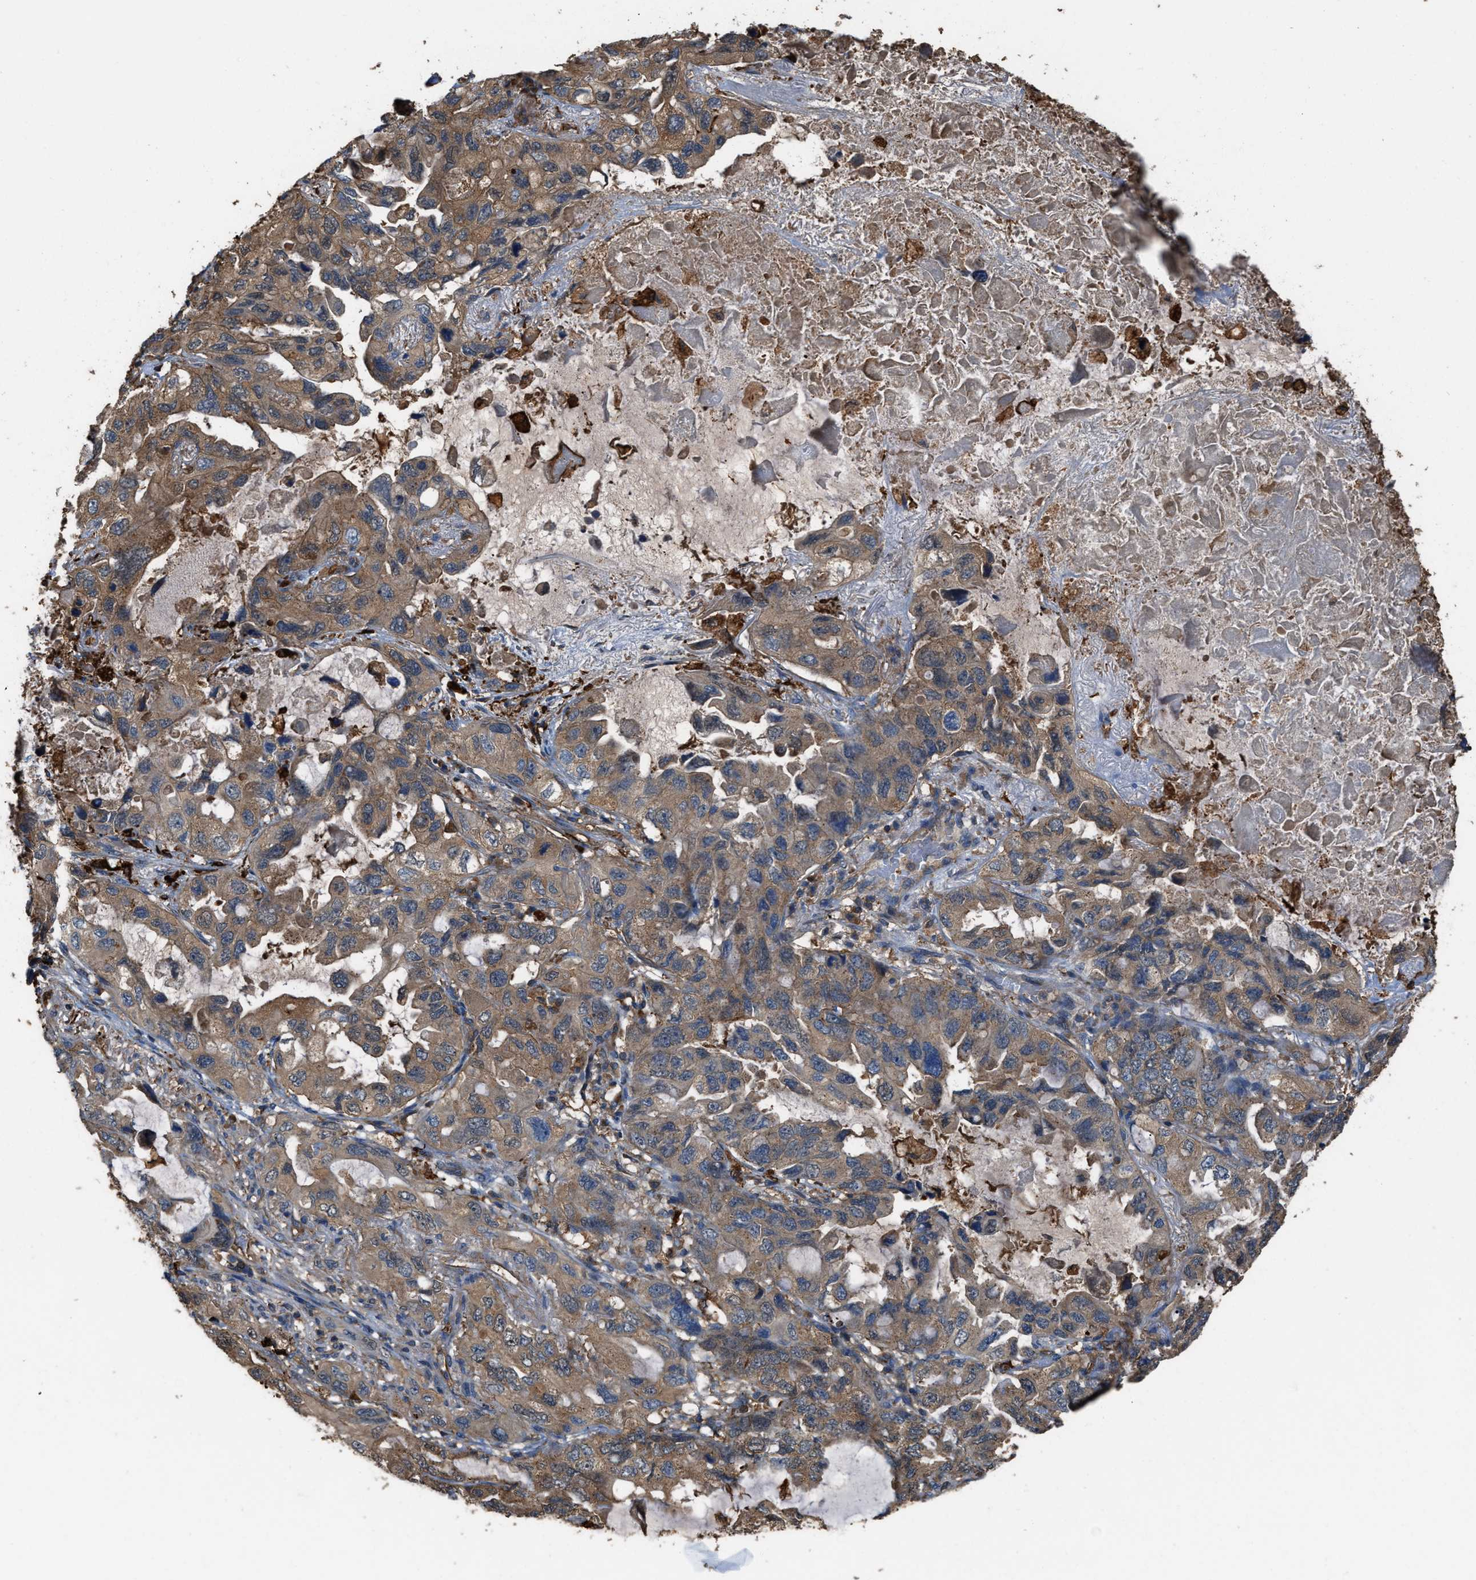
{"staining": {"intensity": "moderate", "quantity": ">75%", "location": "cytoplasmic/membranous"}, "tissue": "lung cancer", "cell_type": "Tumor cells", "image_type": "cancer", "snomed": [{"axis": "morphology", "description": "Squamous cell carcinoma, NOS"}, {"axis": "topography", "description": "Lung"}], "caption": "This is an image of IHC staining of squamous cell carcinoma (lung), which shows moderate positivity in the cytoplasmic/membranous of tumor cells.", "gene": "ATIC", "patient": {"sex": "female", "age": 73}}